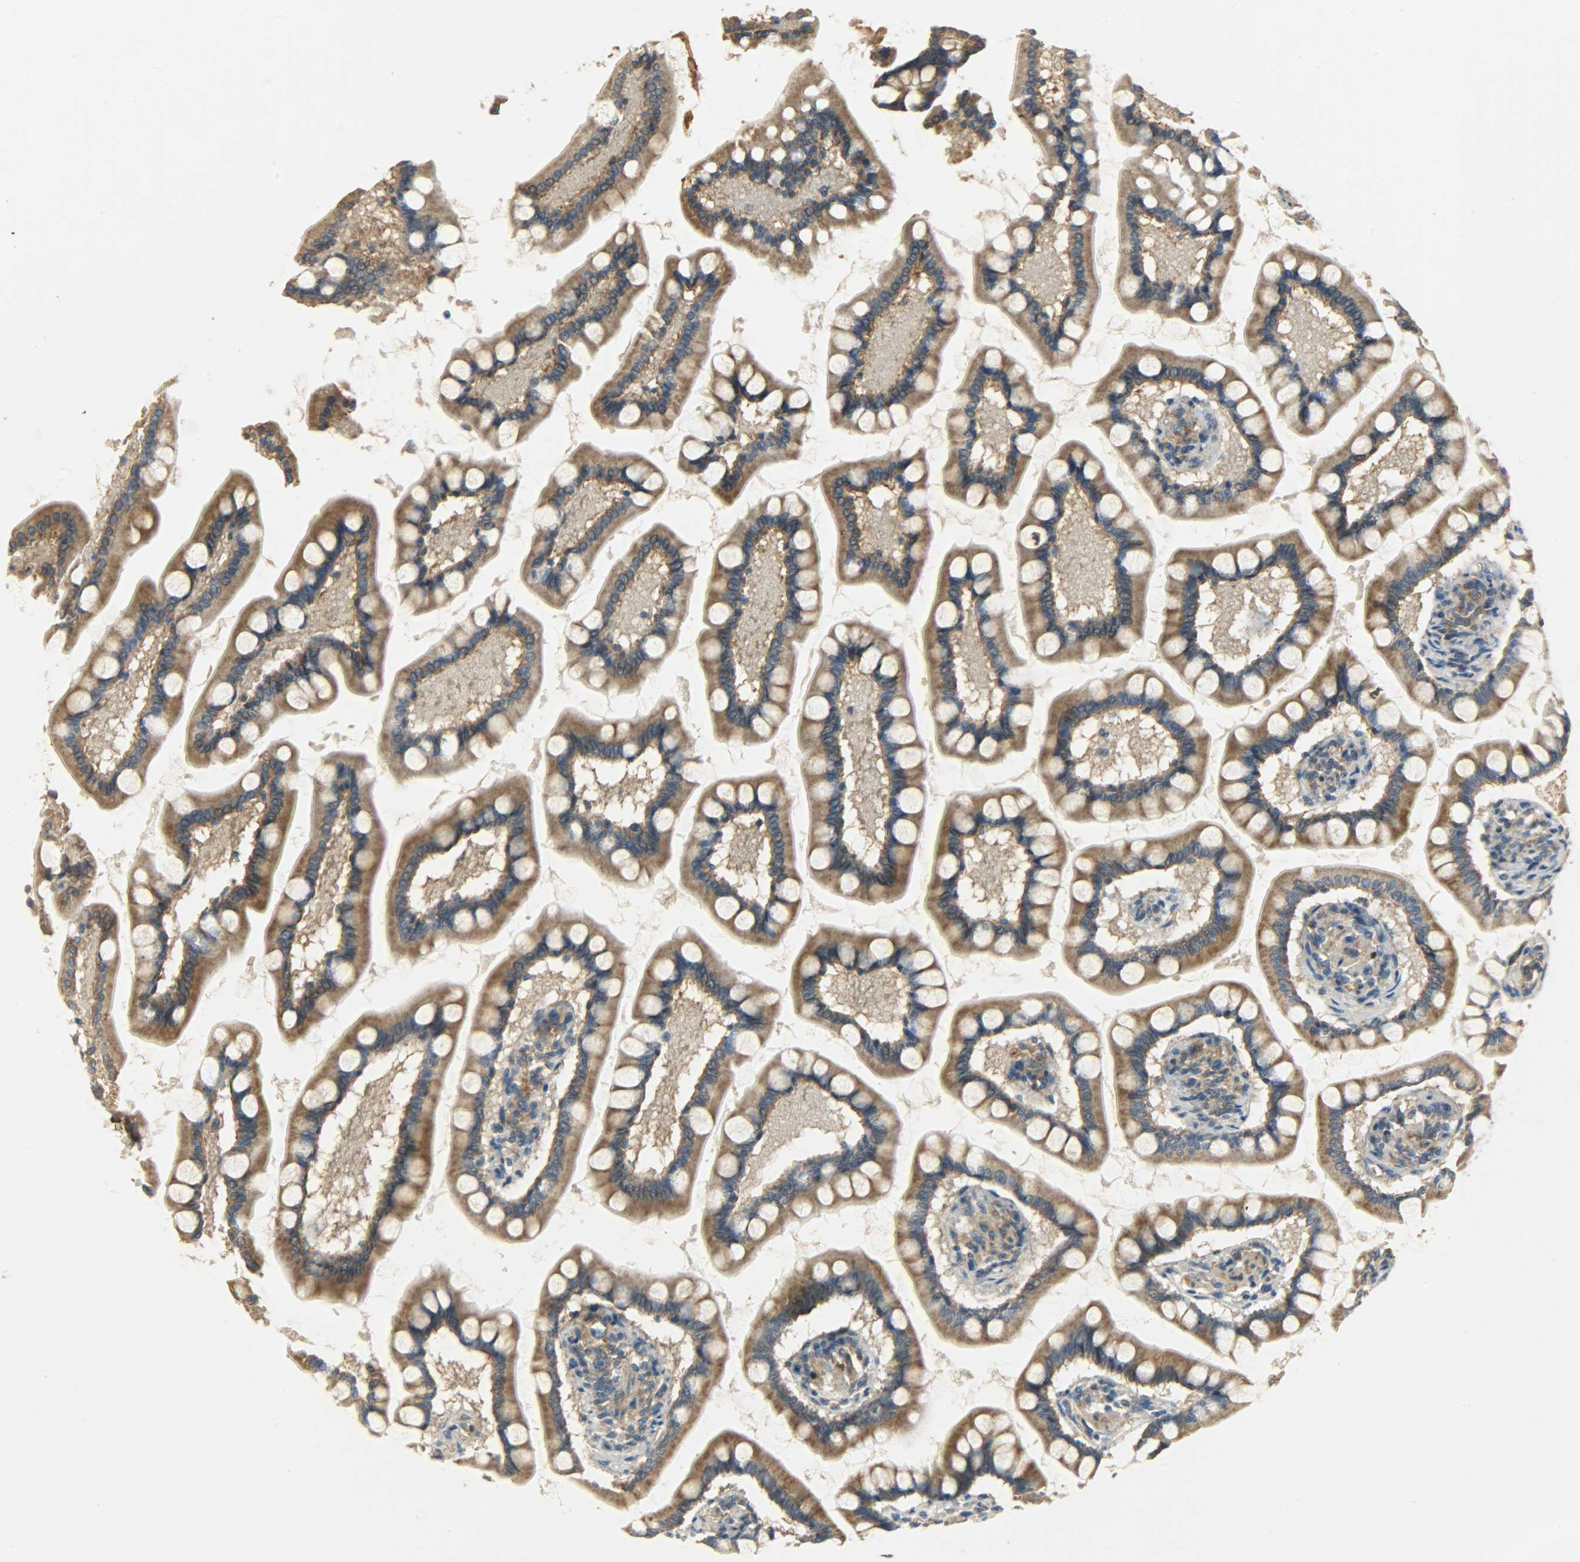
{"staining": {"intensity": "strong", "quantity": ">75%", "location": "cytoplasmic/membranous"}, "tissue": "small intestine", "cell_type": "Glandular cells", "image_type": "normal", "snomed": [{"axis": "morphology", "description": "Normal tissue, NOS"}, {"axis": "topography", "description": "Small intestine"}], "caption": "Human small intestine stained for a protein (brown) shows strong cytoplasmic/membranous positive positivity in about >75% of glandular cells.", "gene": "C1orf198", "patient": {"sex": "male", "age": 41}}